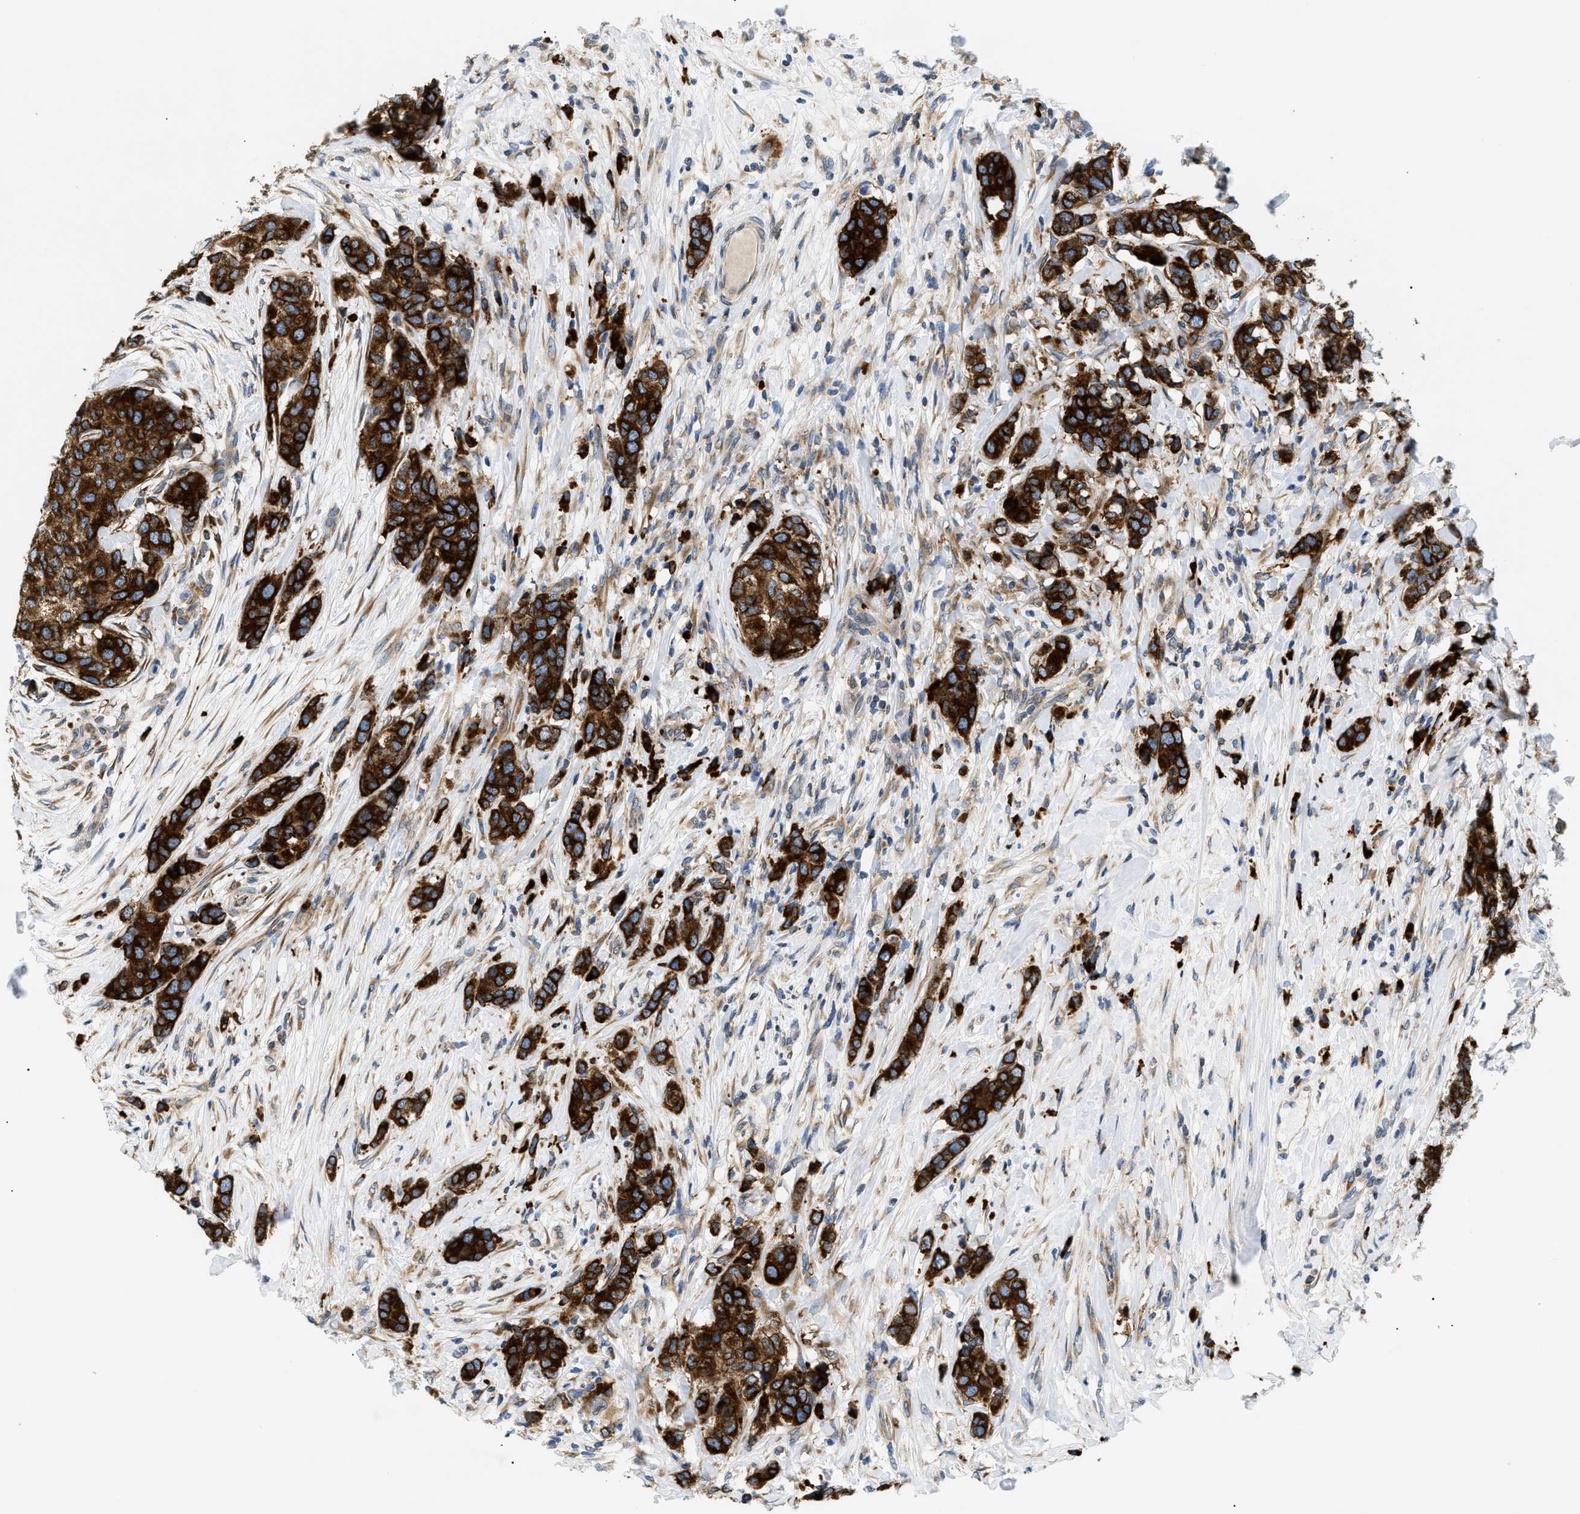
{"staining": {"intensity": "strong", "quantity": ">75%", "location": "cytoplasmic/membranous"}, "tissue": "breast cancer", "cell_type": "Tumor cells", "image_type": "cancer", "snomed": [{"axis": "morphology", "description": "Lobular carcinoma"}, {"axis": "topography", "description": "Breast"}], "caption": "An immunohistochemistry (IHC) histopathology image of tumor tissue is shown. Protein staining in brown highlights strong cytoplasmic/membranous positivity in breast lobular carcinoma within tumor cells.", "gene": "DERL1", "patient": {"sex": "female", "age": 59}}